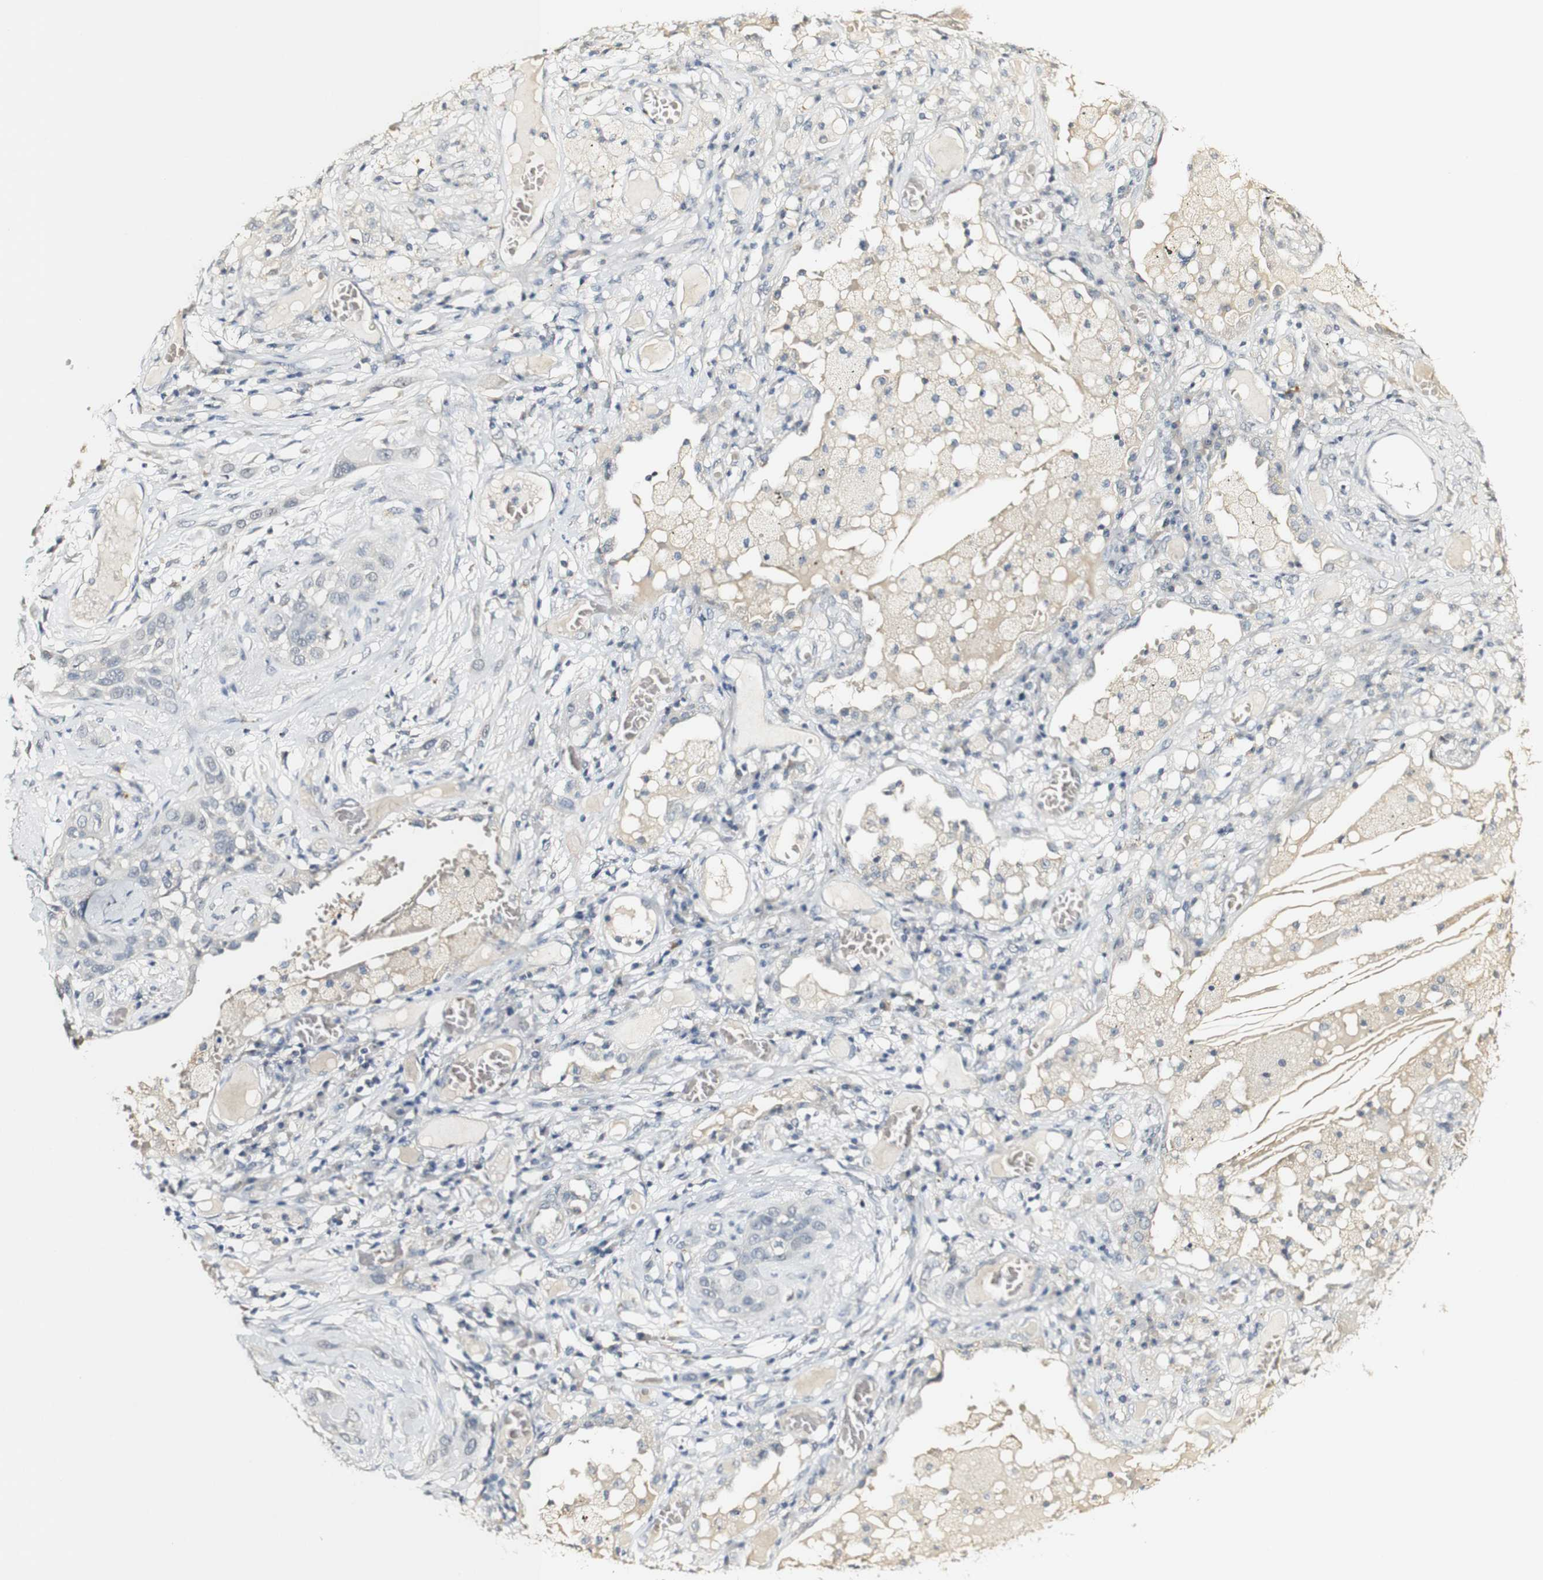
{"staining": {"intensity": "negative", "quantity": "none", "location": "none"}, "tissue": "lung cancer", "cell_type": "Tumor cells", "image_type": "cancer", "snomed": [{"axis": "morphology", "description": "Squamous cell carcinoma, NOS"}, {"axis": "topography", "description": "Lung"}], "caption": "Immunohistochemistry micrograph of squamous cell carcinoma (lung) stained for a protein (brown), which demonstrates no staining in tumor cells.", "gene": "SYT7", "patient": {"sex": "male", "age": 71}}